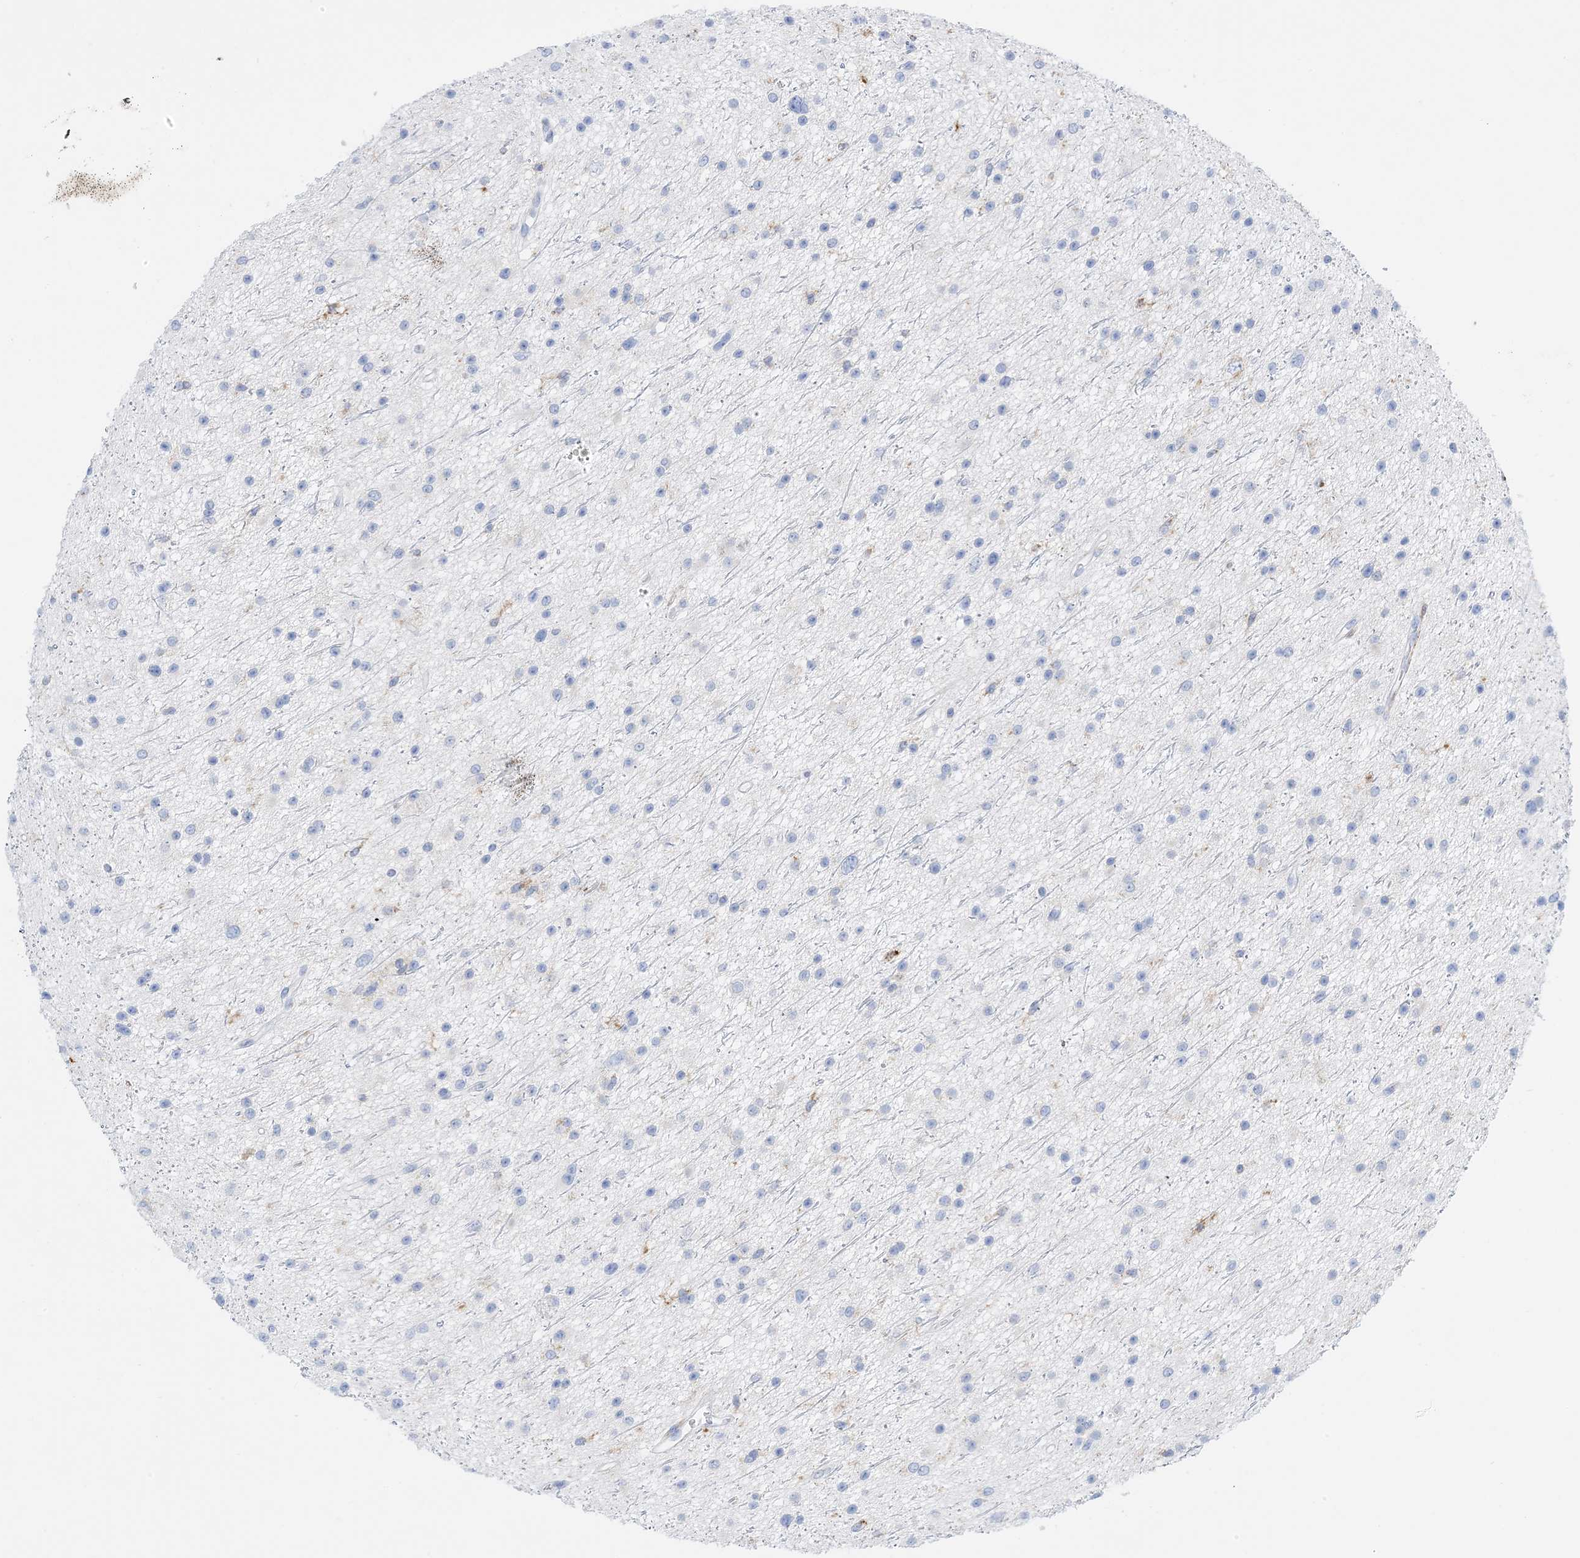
{"staining": {"intensity": "negative", "quantity": "none", "location": "none"}, "tissue": "glioma", "cell_type": "Tumor cells", "image_type": "cancer", "snomed": [{"axis": "morphology", "description": "Glioma, malignant, Low grade"}, {"axis": "topography", "description": "Cerebral cortex"}], "caption": "A high-resolution histopathology image shows immunohistochemistry (IHC) staining of glioma, which displays no significant positivity in tumor cells.", "gene": "DPH3", "patient": {"sex": "female", "age": 39}}